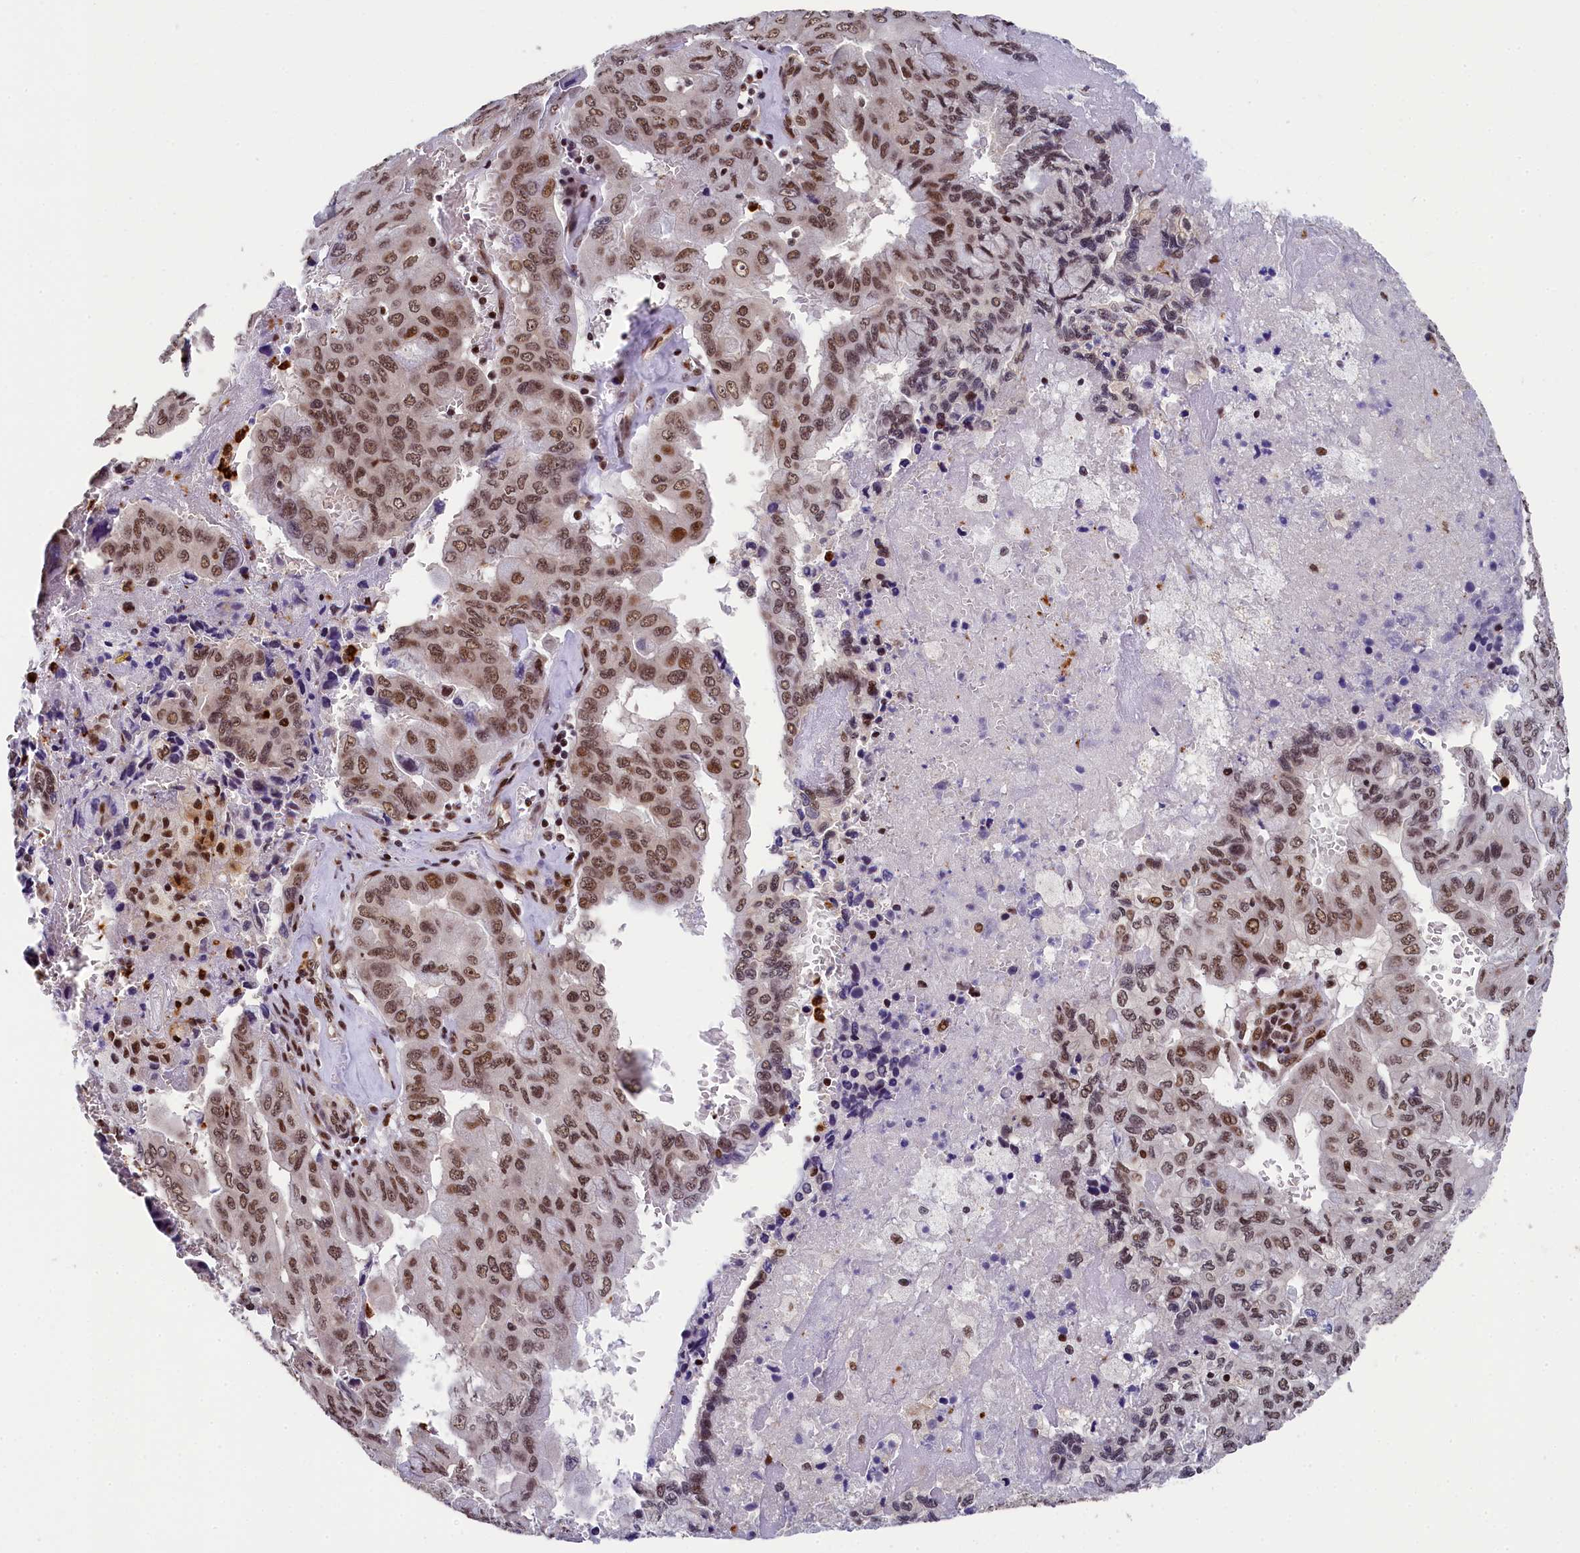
{"staining": {"intensity": "moderate", "quantity": ">75%", "location": "nuclear"}, "tissue": "pancreatic cancer", "cell_type": "Tumor cells", "image_type": "cancer", "snomed": [{"axis": "morphology", "description": "Adenocarcinoma, NOS"}, {"axis": "topography", "description": "Pancreas"}], "caption": "This is an image of immunohistochemistry staining of pancreatic adenocarcinoma, which shows moderate expression in the nuclear of tumor cells.", "gene": "ADIG", "patient": {"sex": "male", "age": 51}}